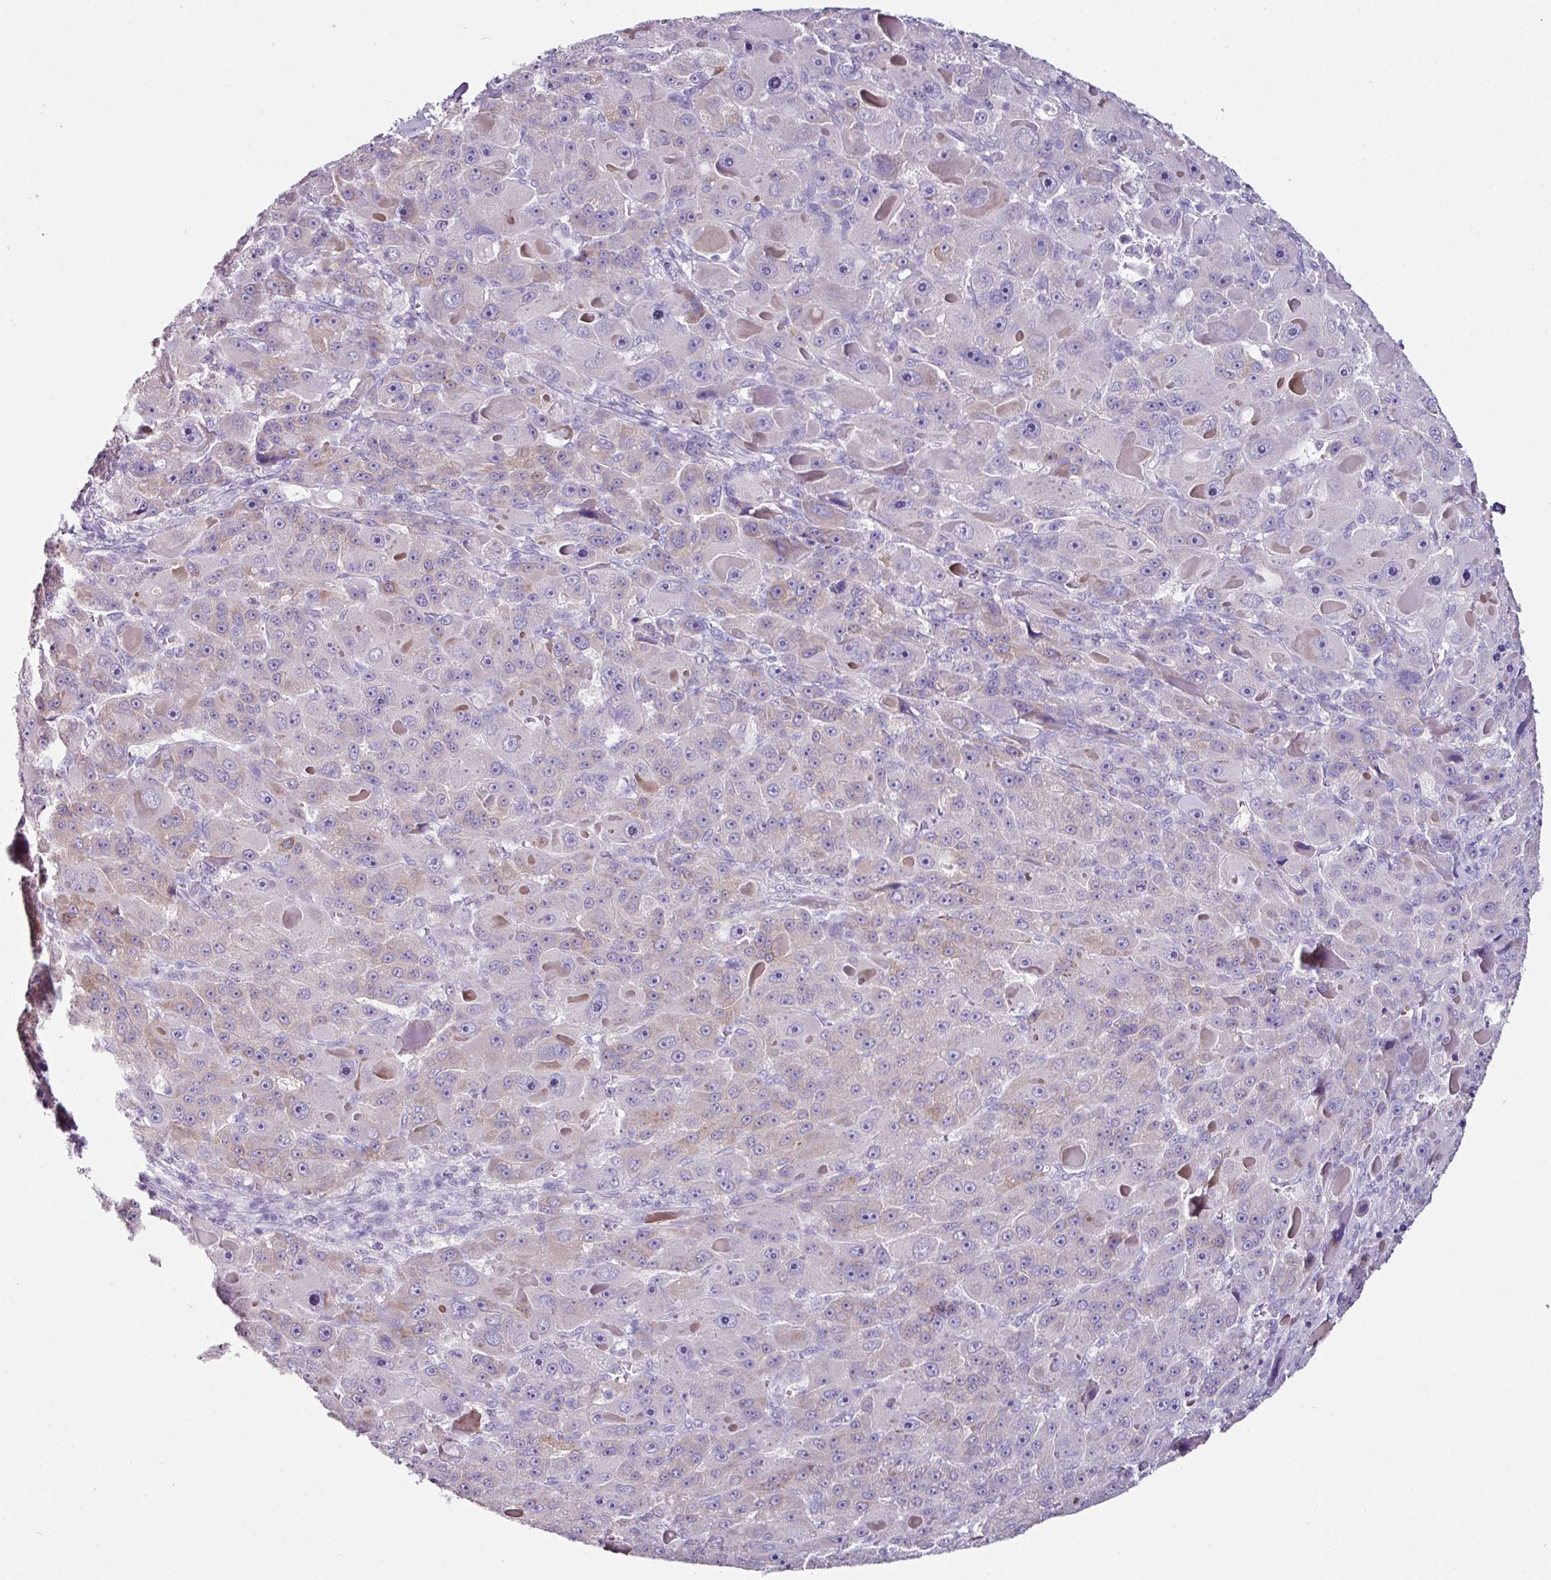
{"staining": {"intensity": "weak", "quantity": "<25%", "location": "cytoplasmic/membranous"}, "tissue": "liver cancer", "cell_type": "Tumor cells", "image_type": "cancer", "snomed": [{"axis": "morphology", "description": "Carcinoma, Hepatocellular, NOS"}, {"axis": "topography", "description": "Liver"}], "caption": "This image is of liver cancer (hepatocellular carcinoma) stained with immunohistochemistry to label a protein in brown with the nuclei are counter-stained blue. There is no expression in tumor cells. (DAB IHC with hematoxylin counter stain).", "gene": "GLP2R", "patient": {"sex": "male", "age": 76}}